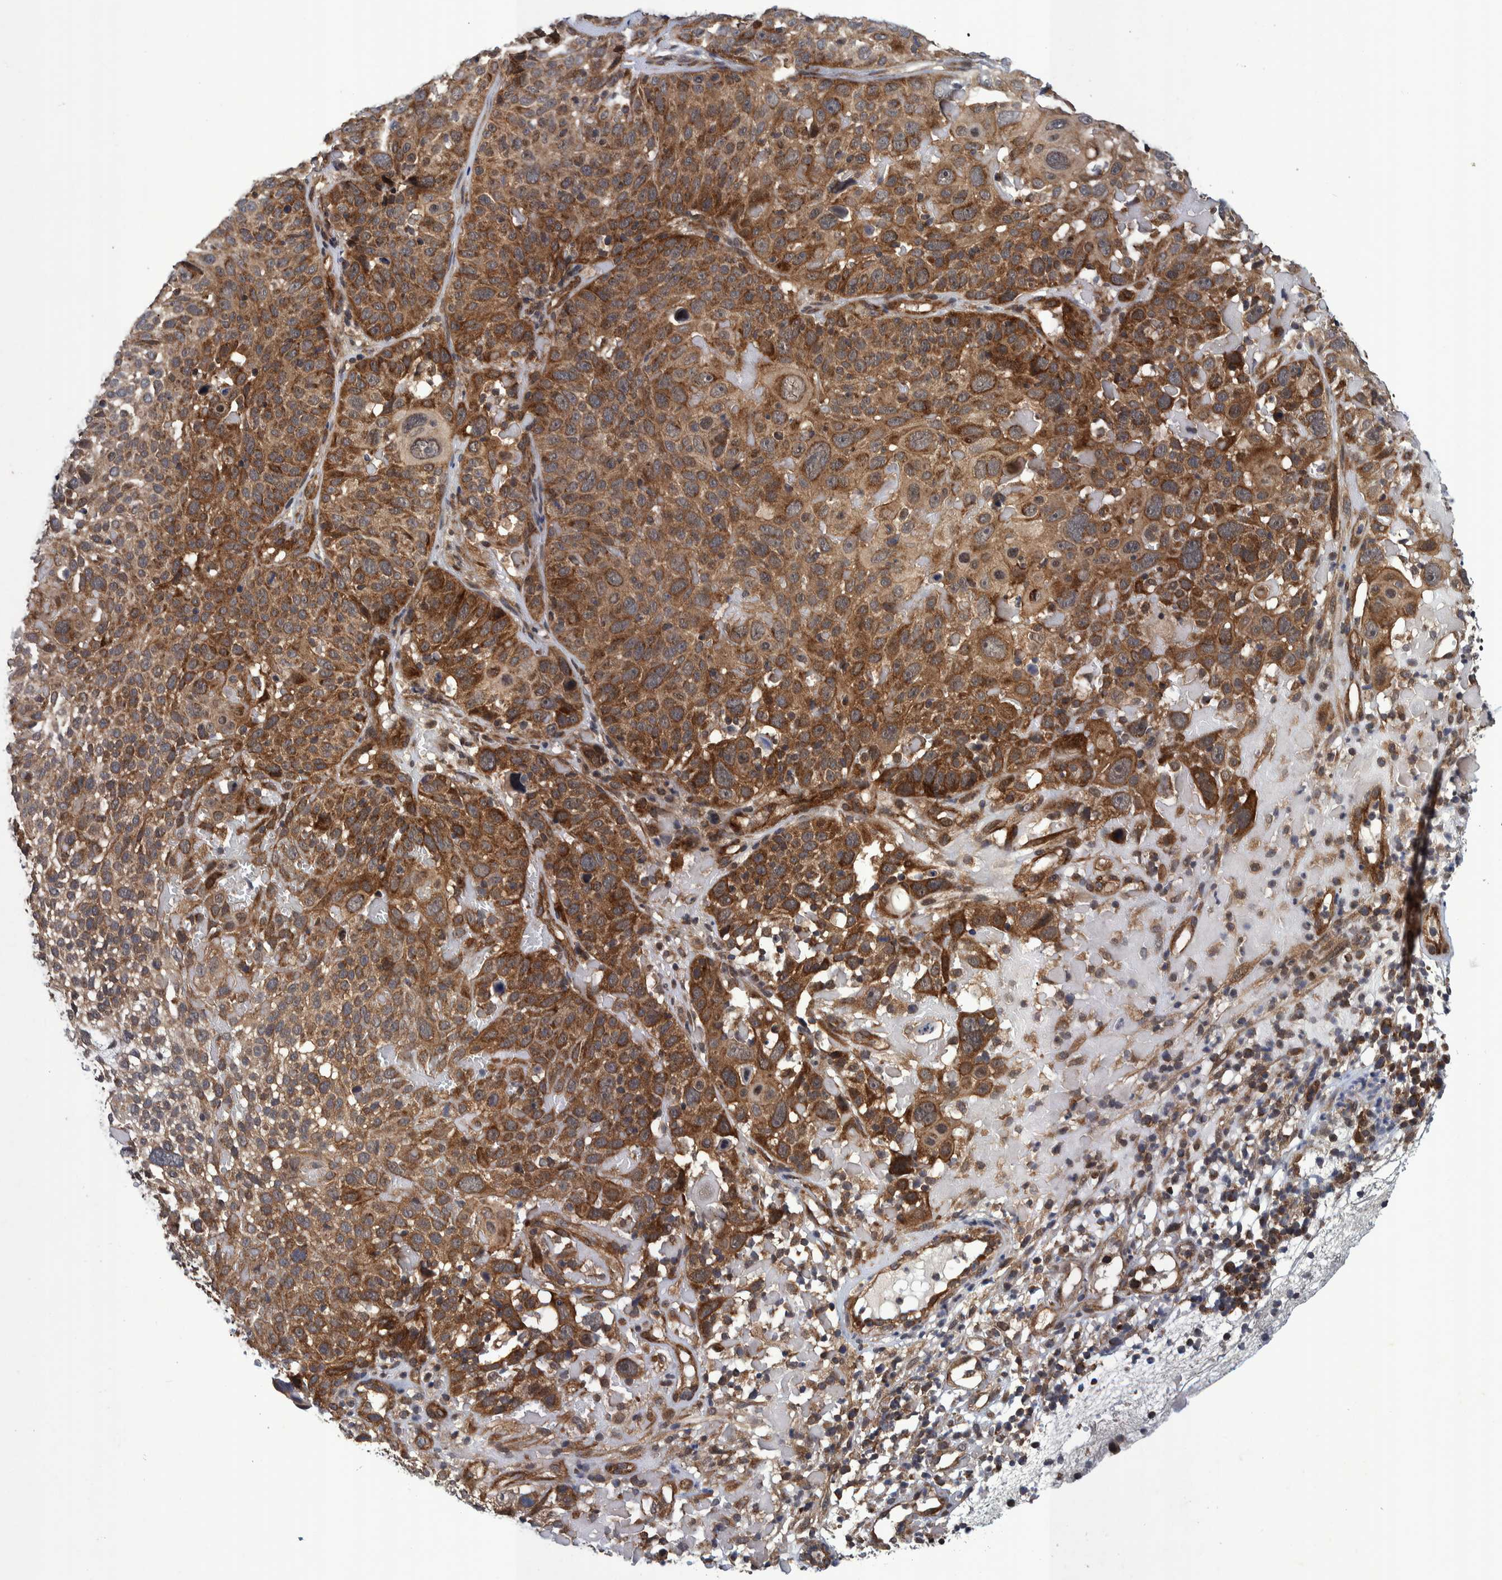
{"staining": {"intensity": "strong", "quantity": ">75%", "location": "cytoplasmic/membranous"}, "tissue": "cervical cancer", "cell_type": "Tumor cells", "image_type": "cancer", "snomed": [{"axis": "morphology", "description": "Squamous cell carcinoma, NOS"}, {"axis": "topography", "description": "Cervix"}], "caption": "This histopathology image shows IHC staining of cervical cancer, with high strong cytoplasmic/membranous staining in about >75% of tumor cells.", "gene": "MRPS7", "patient": {"sex": "female", "age": 74}}